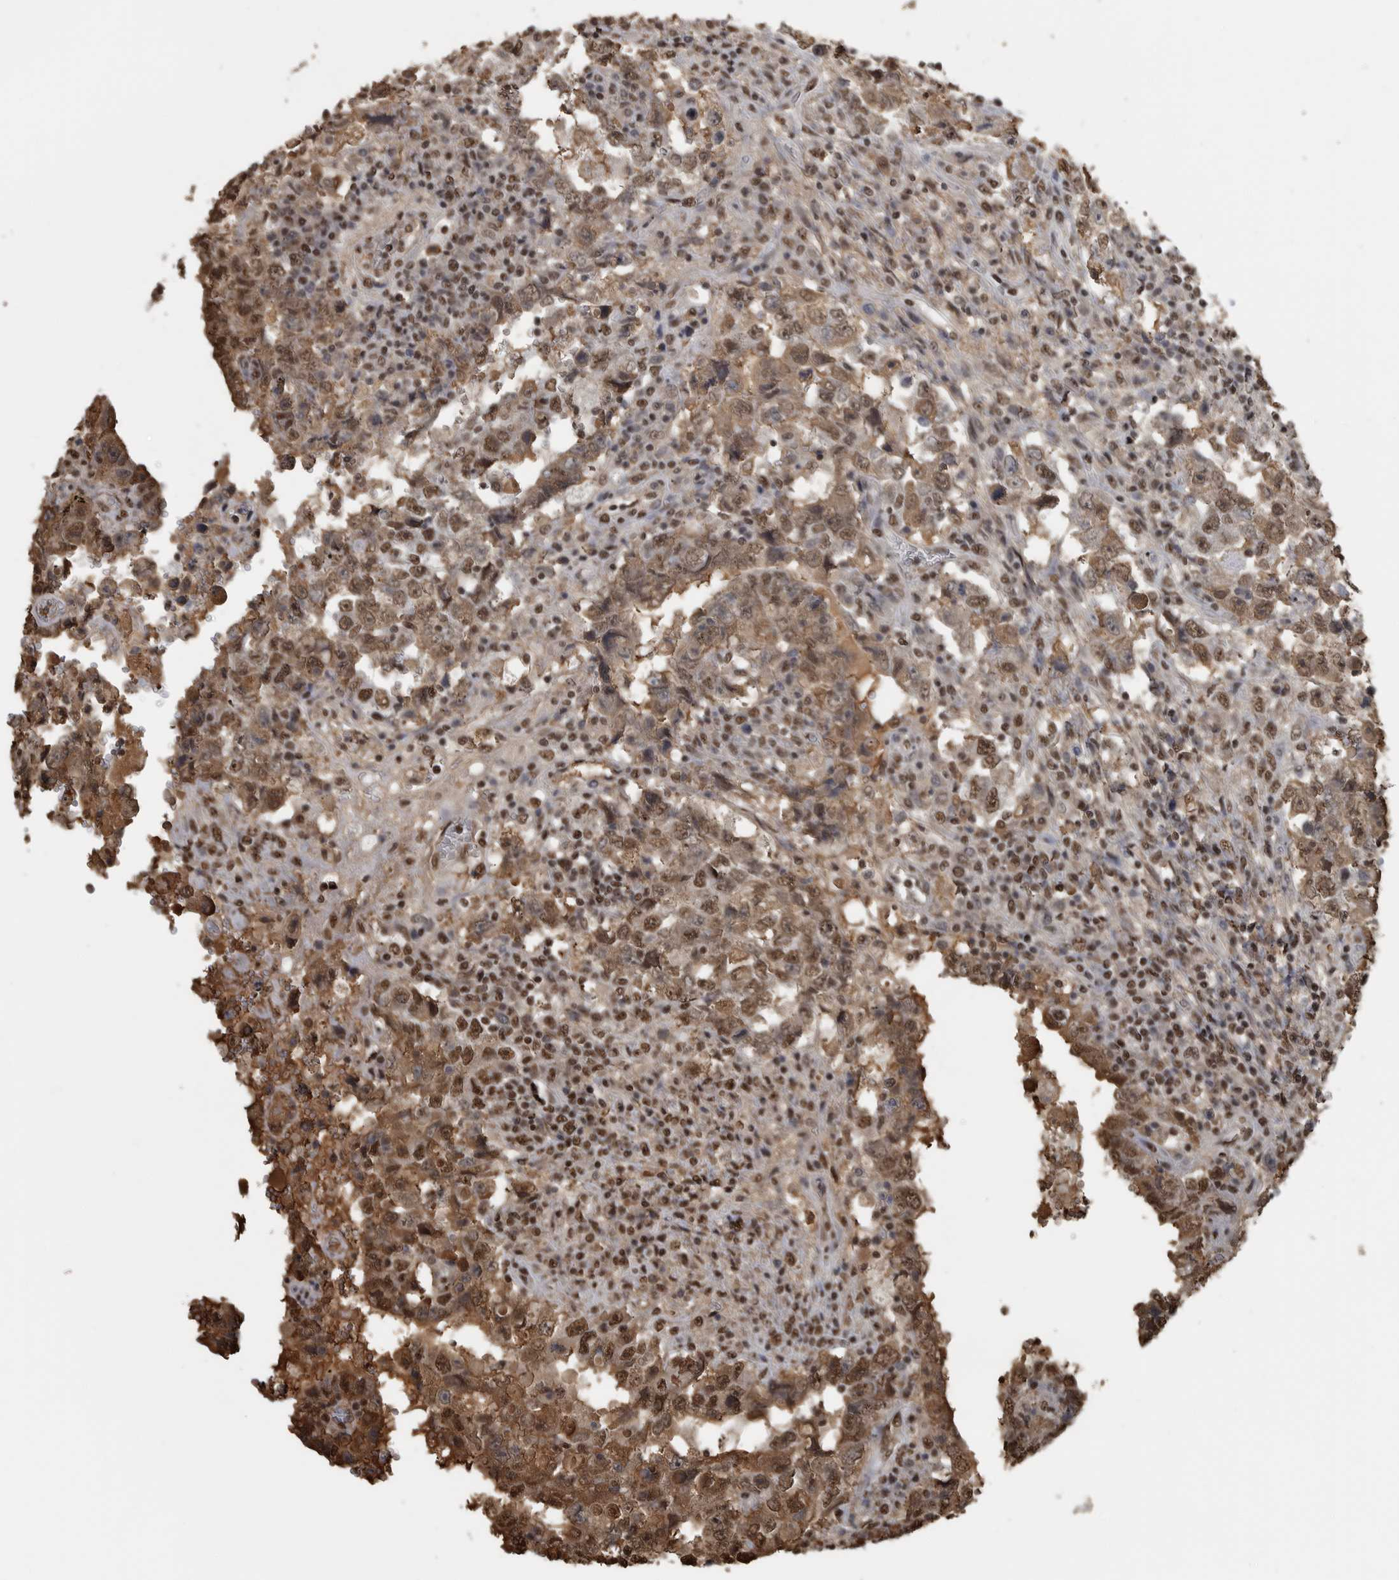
{"staining": {"intensity": "moderate", "quantity": ">75%", "location": "cytoplasmic/membranous,nuclear"}, "tissue": "testis cancer", "cell_type": "Tumor cells", "image_type": "cancer", "snomed": [{"axis": "morphology", "description": "Carcinoma, Embryonal, NOS"}, {"axis": "topography", "description": "Testis"}], "caption": "Testis cancer stained for a protein reveals moderate cytoplasmic/membranous and nuclear positivity in tumor cells. The staining was performed using DAB (3,3'-diaminobenzidine) to visualize the protein expression in brown, while the nuclei were stained in blue with hematoxylin (Magnification: 20x).", "gene": "TGS1", "patient": {"sex": "male", "age": 26}}